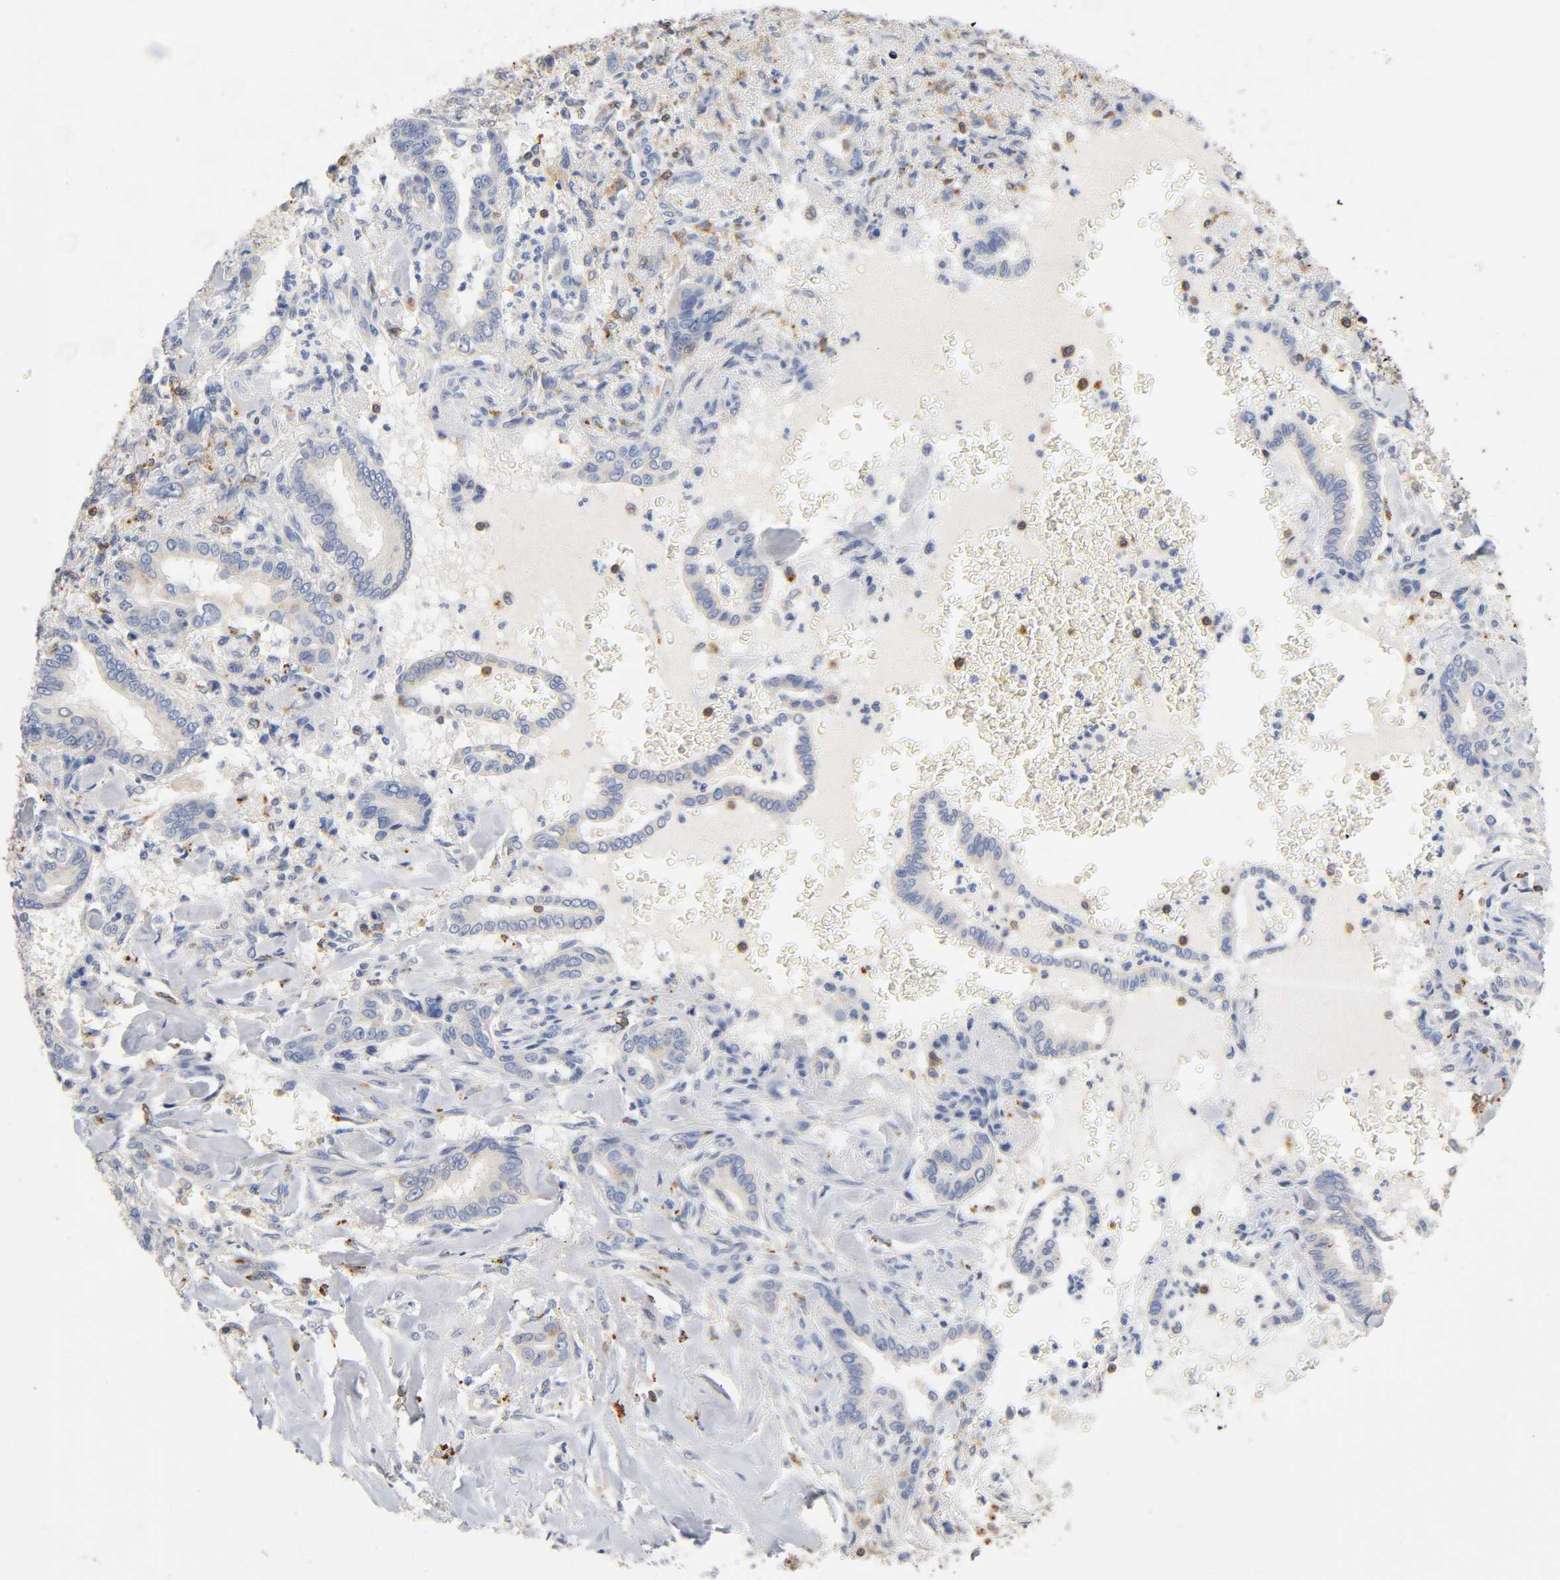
{"staining": {"intensity": "negative", "quantity": "none", "location": "none"}, "tissue": "liver cancer", "cell_type": "Tumor cells", "image_type": "cancer", "snomed": [{"axis": "morphology", "description": "Cholangiocarcinoma"}, {"axis": "topography", "description": "Liver"}], "caption": "Immunohistochemistry (IHC) photomicrograph of neoplastic tissue: liver cancer (cholangiocarcinoma) stained with DAB (3,3'-diaminobenzidine) shows no significant protein positivity in tumor cells.", "gene": "UCKL1", "patient": {"sex": "female", "age": 67}}